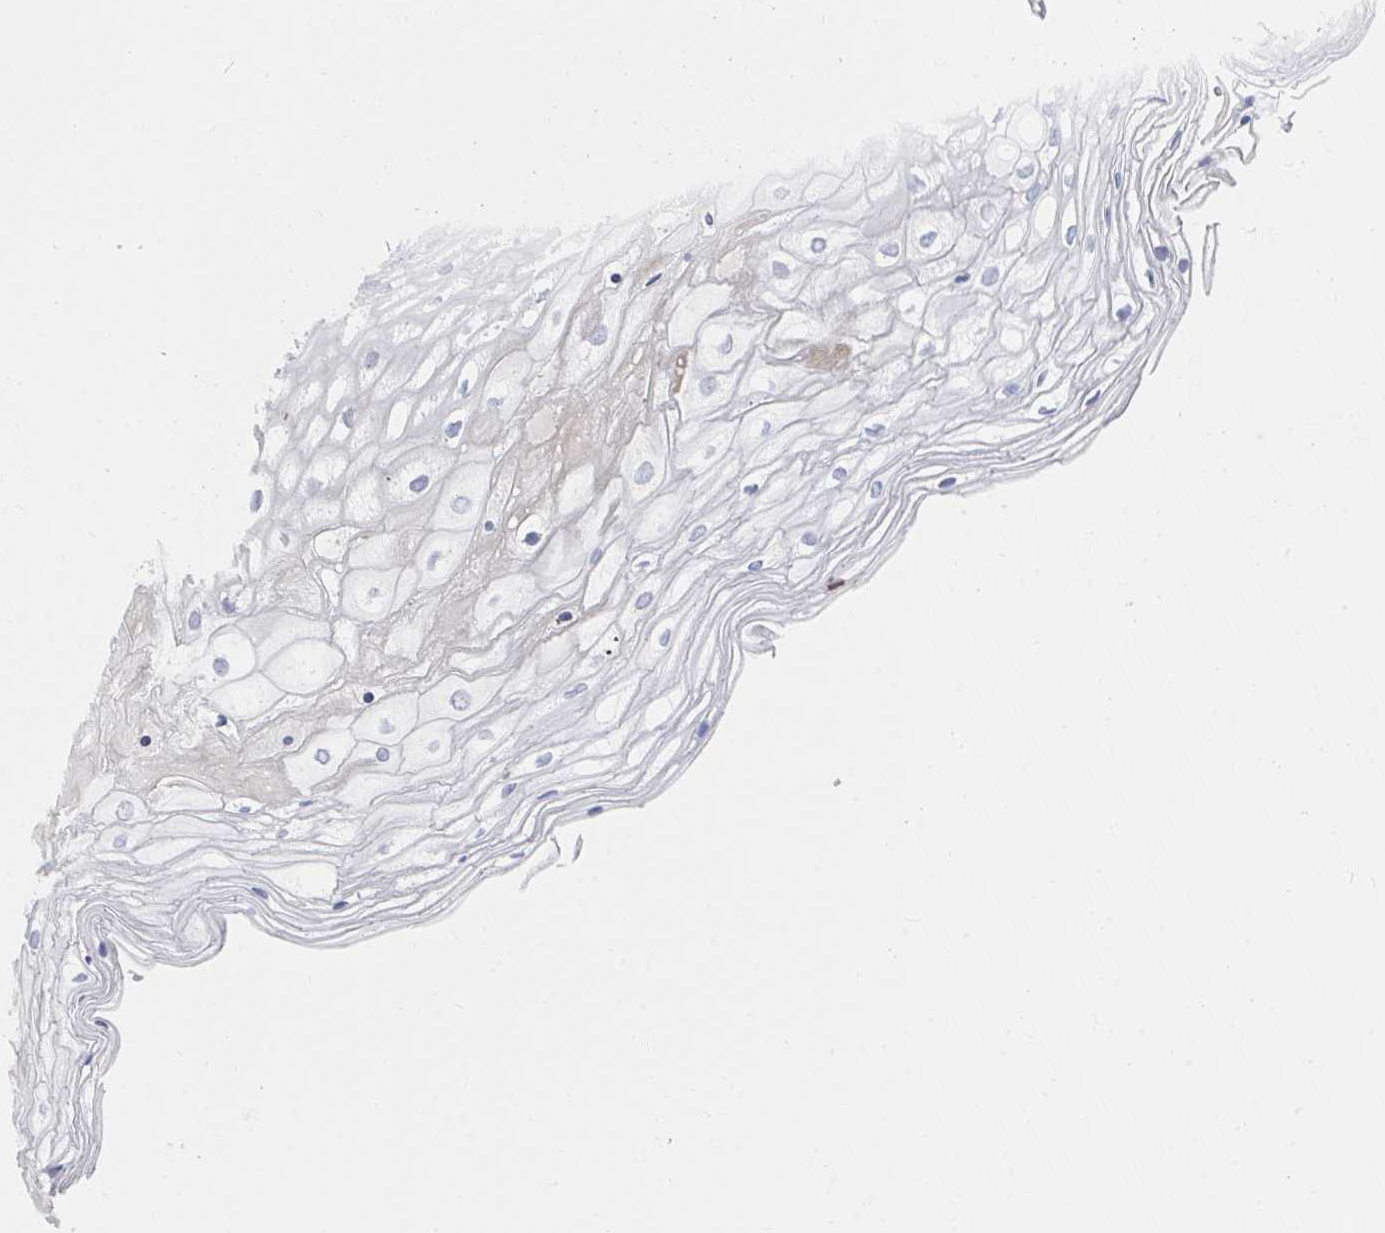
{"staining": {"intensity": "negative", "quantity": "none", "location": "none"}, "tissue": "cervix", "cell_type": "Glandular cells", "image_type": "normal", "snomed": [{"axis": "morphology", "description": "Normal tissue, NOS"}, {"axis": "topography", "description": "Cervix"}], "caption": "Glandular cells show no significant positivity in normal cervix. (Brightfield microscopy of DAB IHC at high magnification).", "gene": "PSMG1", "patient": {"sex": "female", "age": 36}}